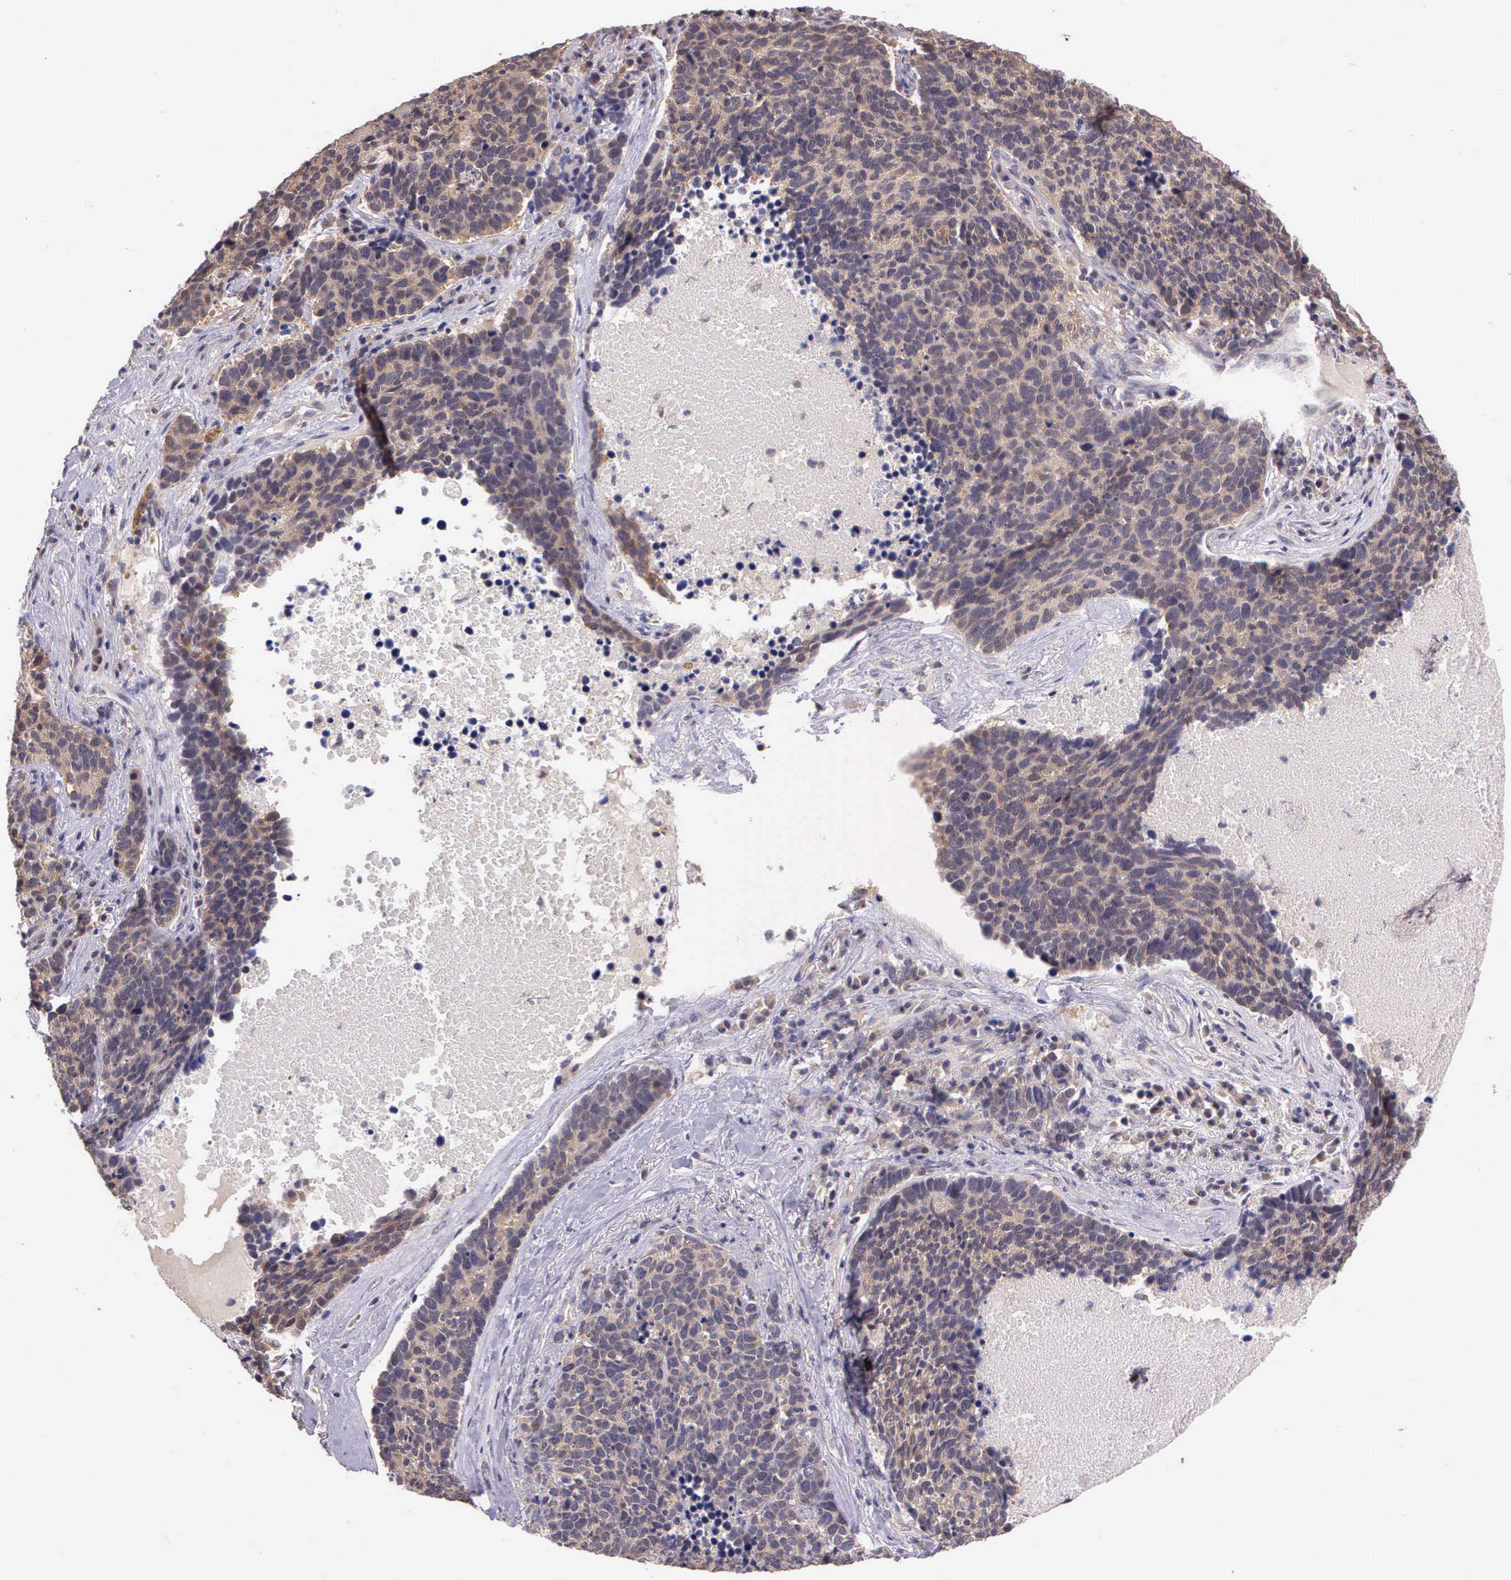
{"staining": {"intensity": "weak", "quantity": ">75%", "location": "cytoplasmic/membranous"}, "tissue": "lung cancer", "cell_type": "Tumor cells", "image_type": "cancer", "snomed": [{"axis": "morphology", "description": "Neoplasm, malignant, NOS"}, {"axis": "topography", "description": "Lung"}], "caption": "The micrograph reveals a brown stain indicating the presence of a protein in the cytoplasmic/membranous of tumor cells in neoplasm (malignant) (lung).", "gene": "IGBP1", "patient": {"sex": "female", "age": 75}}